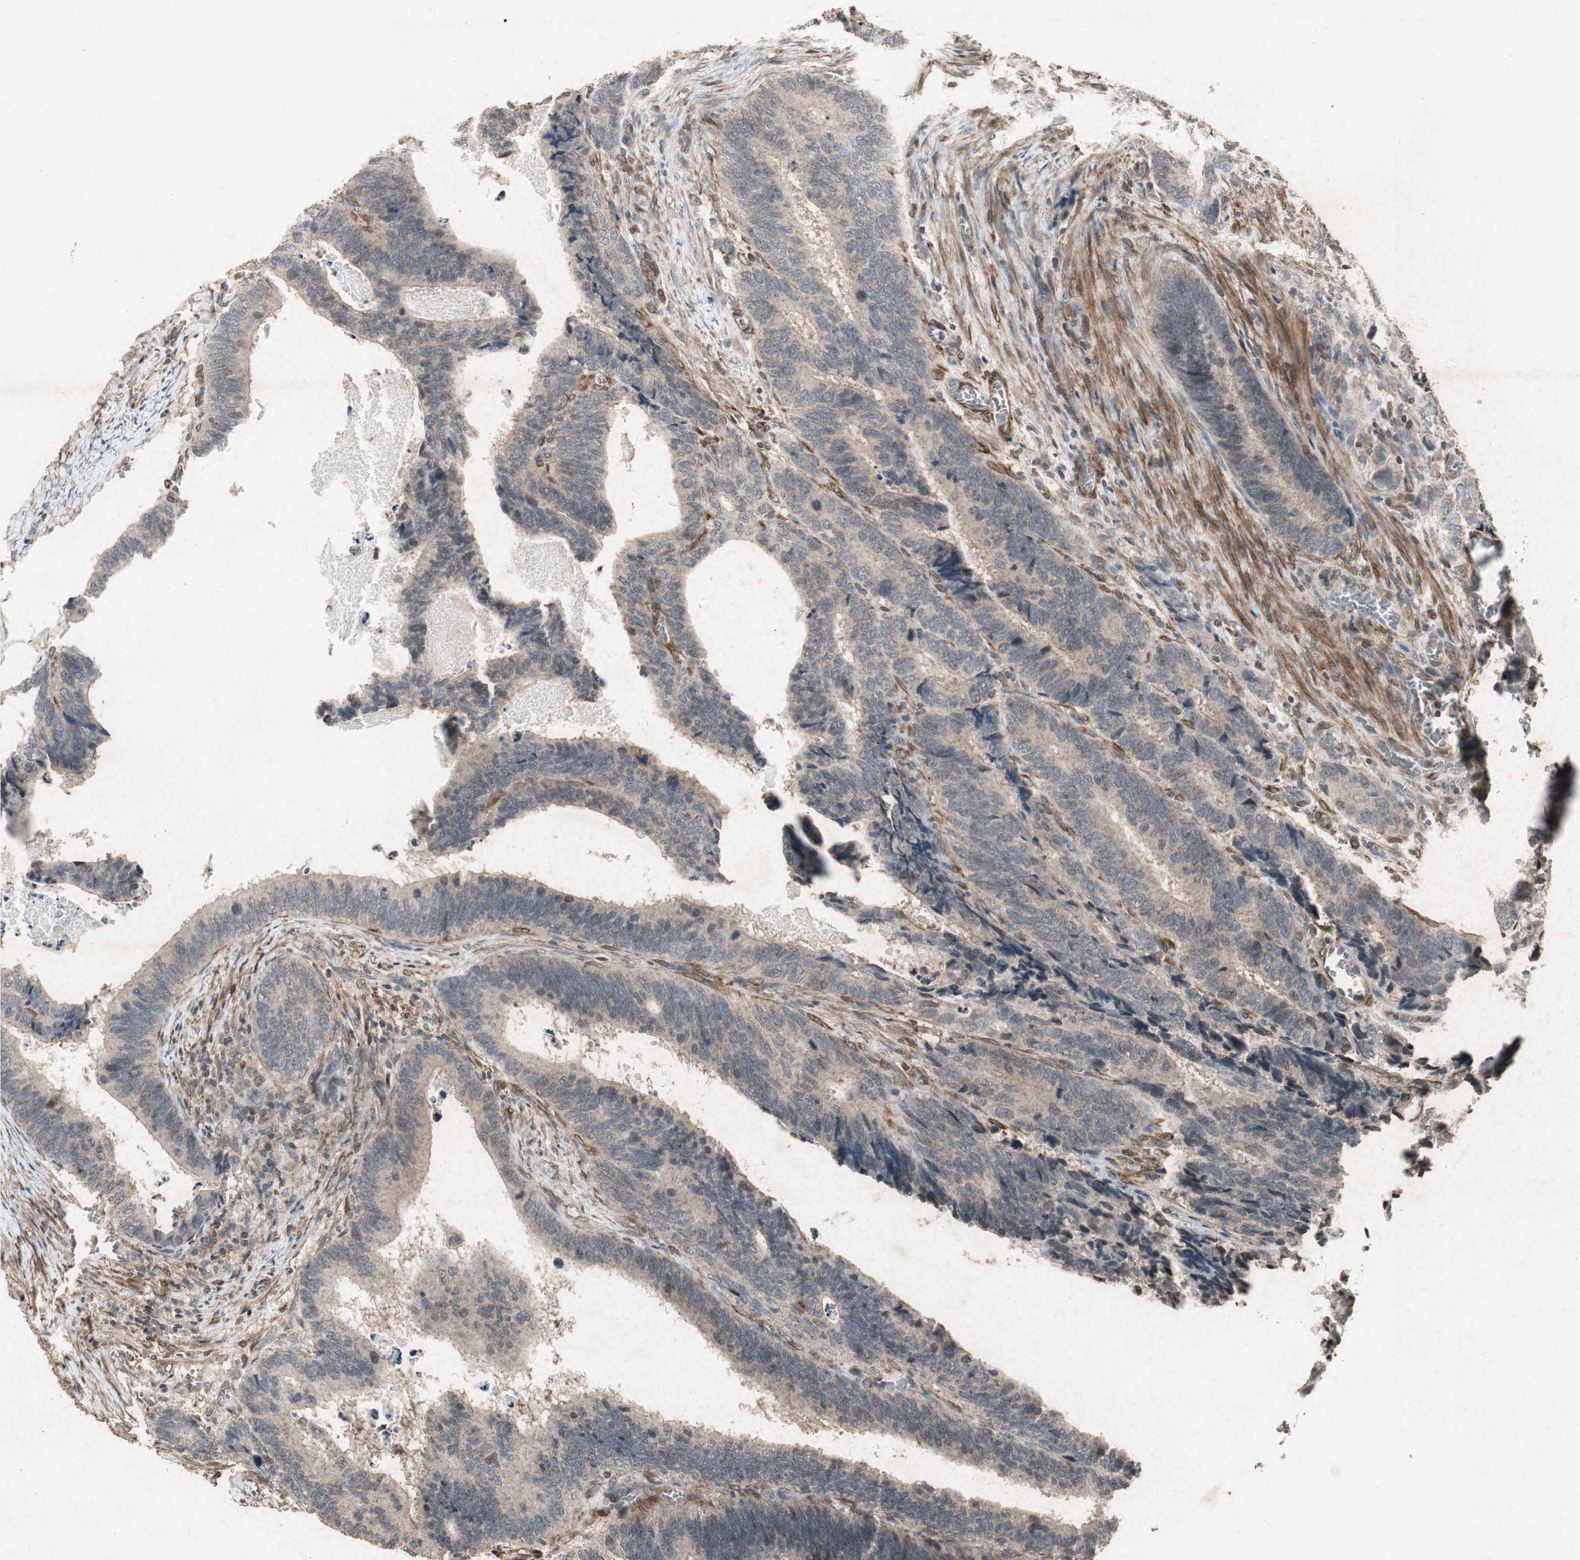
{"staining": {"intensity": "weak", "quantity": ">75%", "location": "cytoplasmic/membranous"}, "tissue": "colorectal cancer", "cell_type": "Tumor cells", "image_type": "cancer", "snomed": [{"axis": "morphology", "description": "Adenocarcinoma, NOS"}, {"axis": "topography", "description": "Colon"}], "caption": "Immunohistochemical staining of human adenocarcinoma (colorectal) exhibits low levels of weak cytoplasmic/membranous staining in about >75% of tumor cells.", "gene": "PRKG1", "patient": {"sex": "male", "age": 72}}